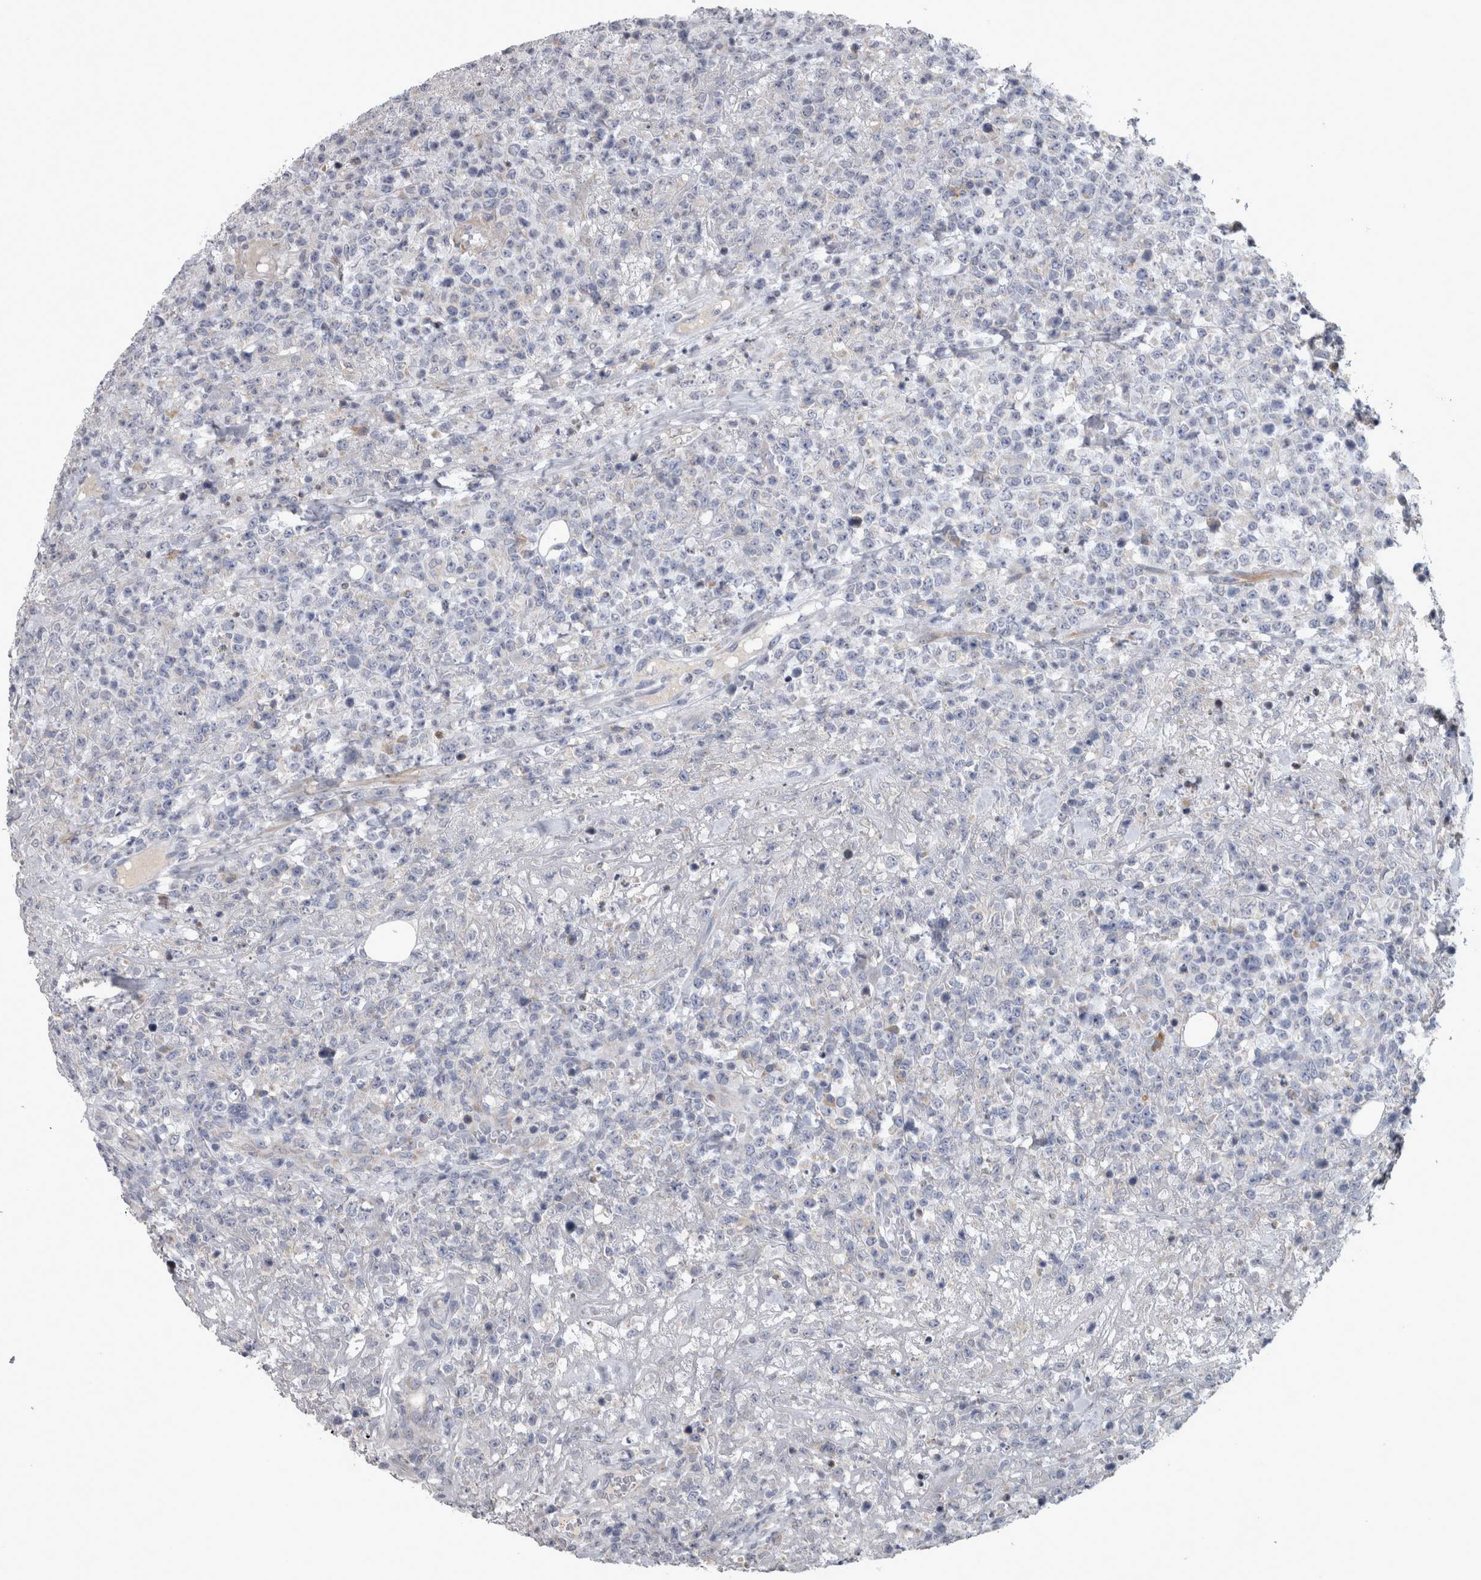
{"staining": {"intensity": "negative", "quantity": "none", "location": "none"}, "tissue": "lymphoma", "cell_type": "Tumor cells", "image_type": "cancer", "snomed": [{"axis": "morphology", "description": "Malignant lymphoma, non-Hodgkin's type, High grade"}, {"axis": "topography", "description": "Colon"}], "caption": "Tumor cells are negative for protein expression in human high-grade malignant lymphoma, non-Hodgkin's type.", "gene": "DBT", "patient": {"sex": "female", "age": 53}}